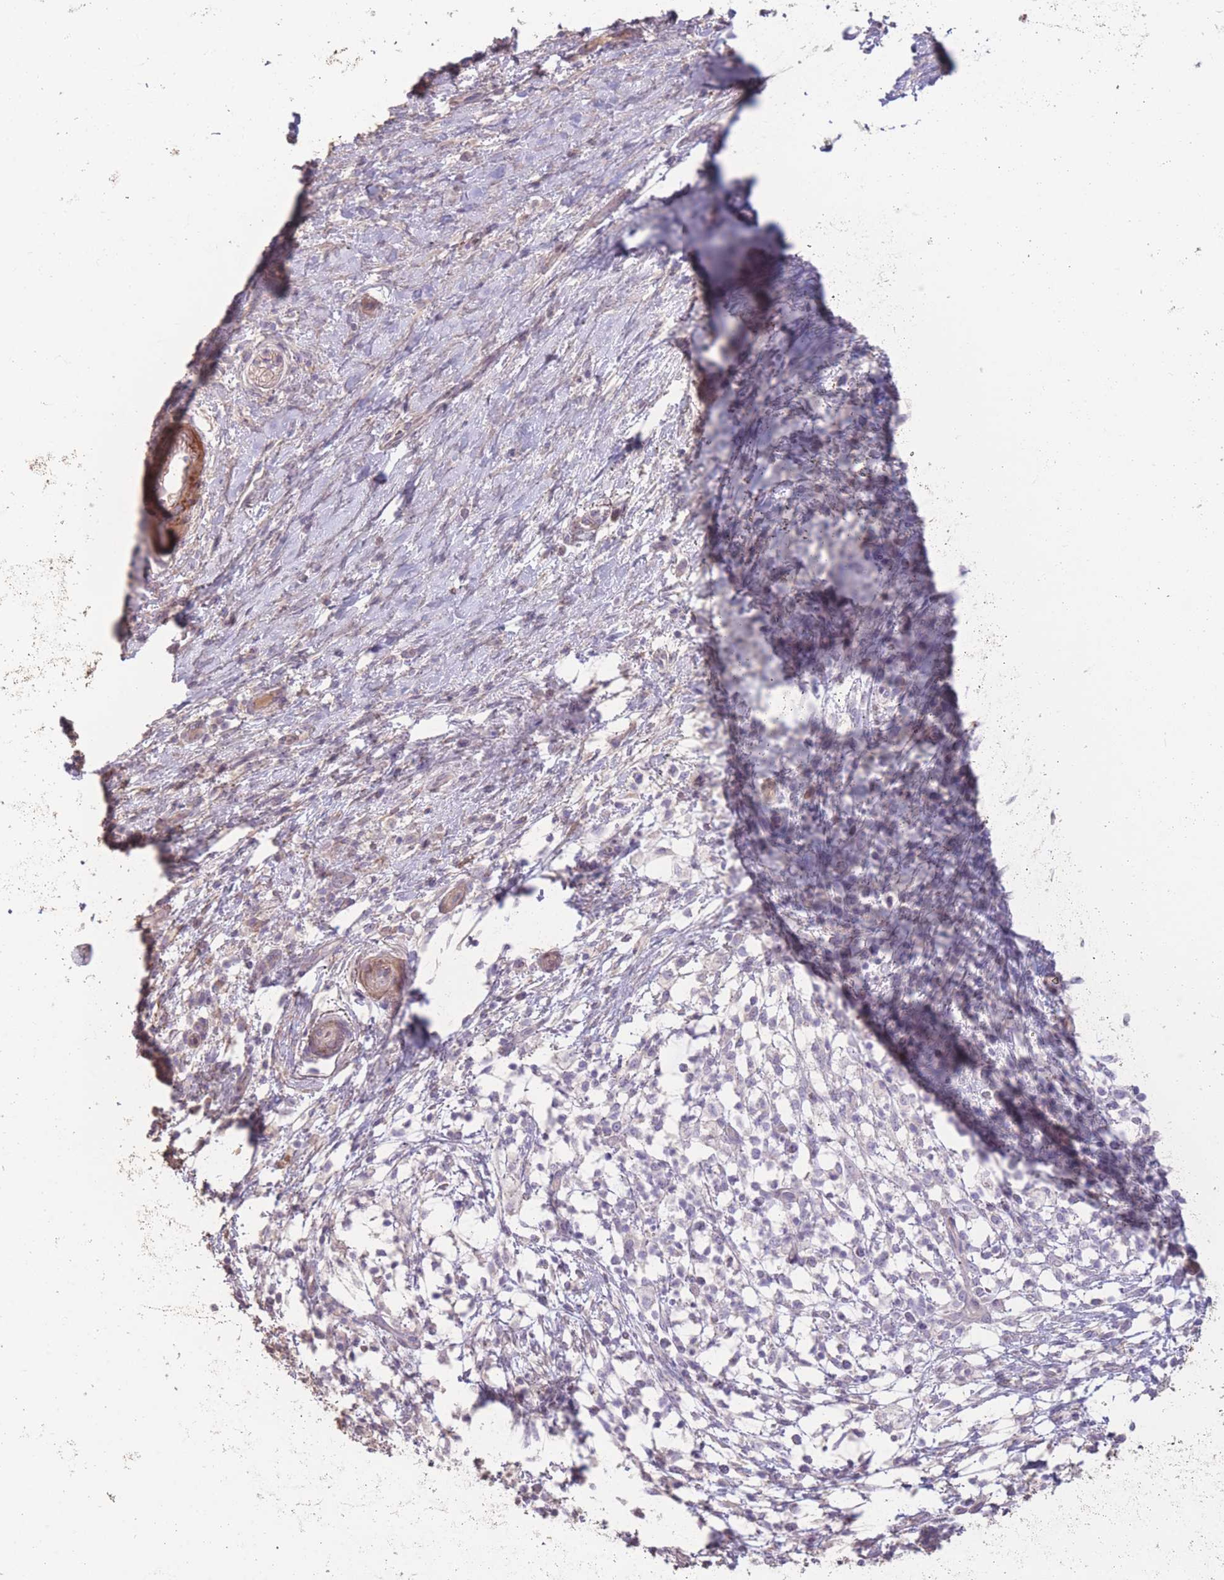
{"staining": {"intensity": "negative", "quantity": "none", "location": "none"}, "tissue": "pancreatic cancer", "cell_type": "Tumor cells", "image_type": "cancer", "snomed": [{"axis": "morphology", "description": "Adenocarcinoma, NOS"}, {"axis": "topography", "description": "Pancreas"}], "caption": "Human pancreatic cancer (adenocarcinoma) stained for a protein using IHC displays no staining in tumor cells.", "gene": "RSPH10B", "patient": {"sex": "female", "age": 72}}